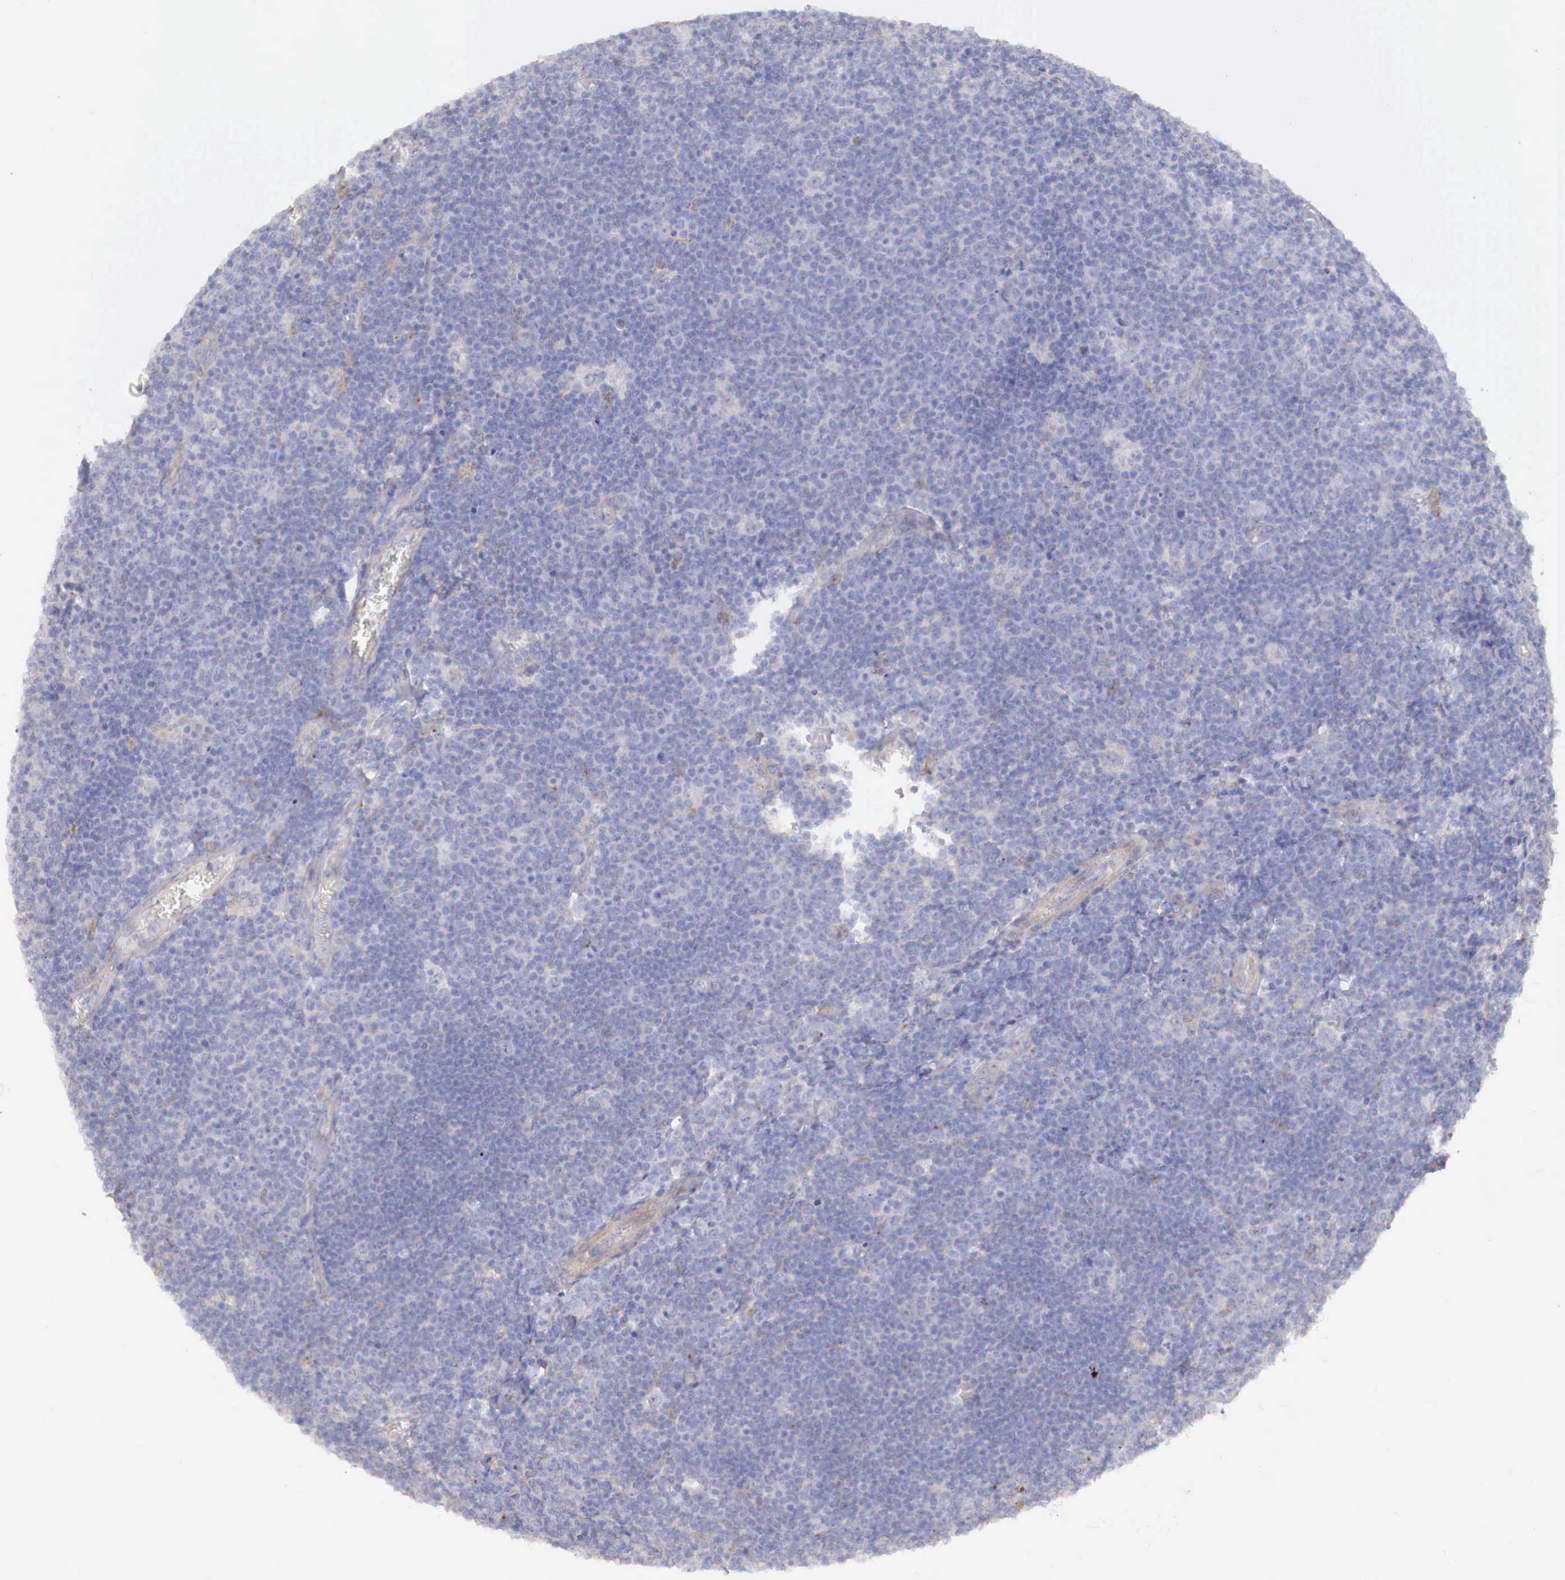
{"staining": {"intensity": "negative", "quantity": "none", "location": "none"}, "tissue": "lymphoma", "cell_type": "Tumor cells", "image_type": "cancer", "snomed": [{"axis": "morphology", "description": "Malignant lymphoma, non-Hodgkin's type, Low grade"}, {"axis": "topography", "description": "Lymph node"}], "caption": "Immunohistochemical staining of human lymphoma shows no significant staining in tumor cells.", "gene": "KLHDC7B", "patient": {"sex": "male", "age": 74}}